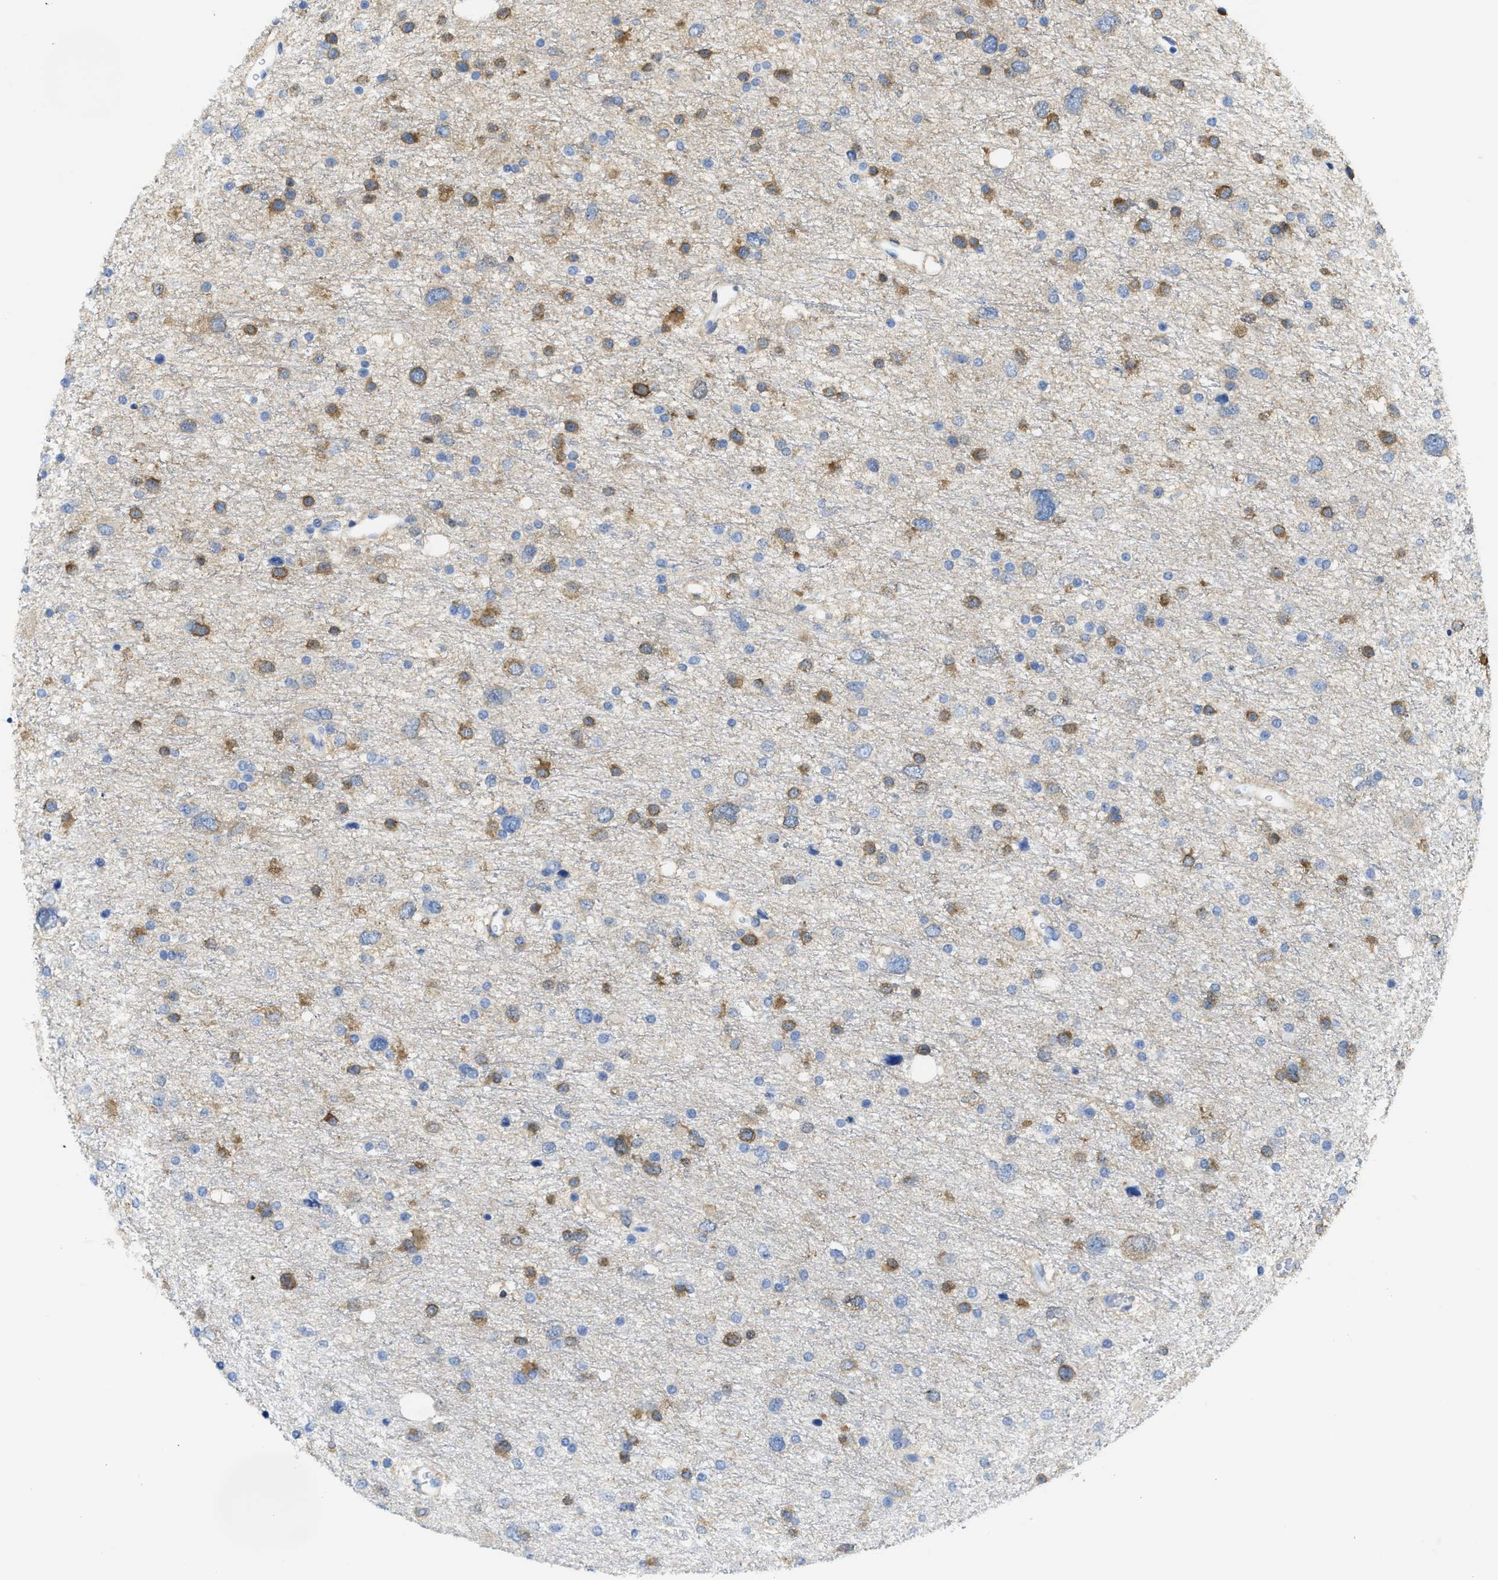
{"staining": {"intensity": "moderate", "quantity": "25%-75%", "location": "cytoplasmic/membranous"}, "tissue": "glioma", "cell_type": "Tumor cells", "image_type": "cancer", "snomed": [{"axis": "morphology", "description": "Glioma, malignant, Low grade"}, {"axis": "topography", "description": "Brain"}], "caption": "Moderate cytoplasmic/membranous positivity for a protein is present in about 25%-75% of tumor cells of glioma using immunohistochemistry.", "gene": "TUB", "patient": {"sex": "female", "age": 37}}